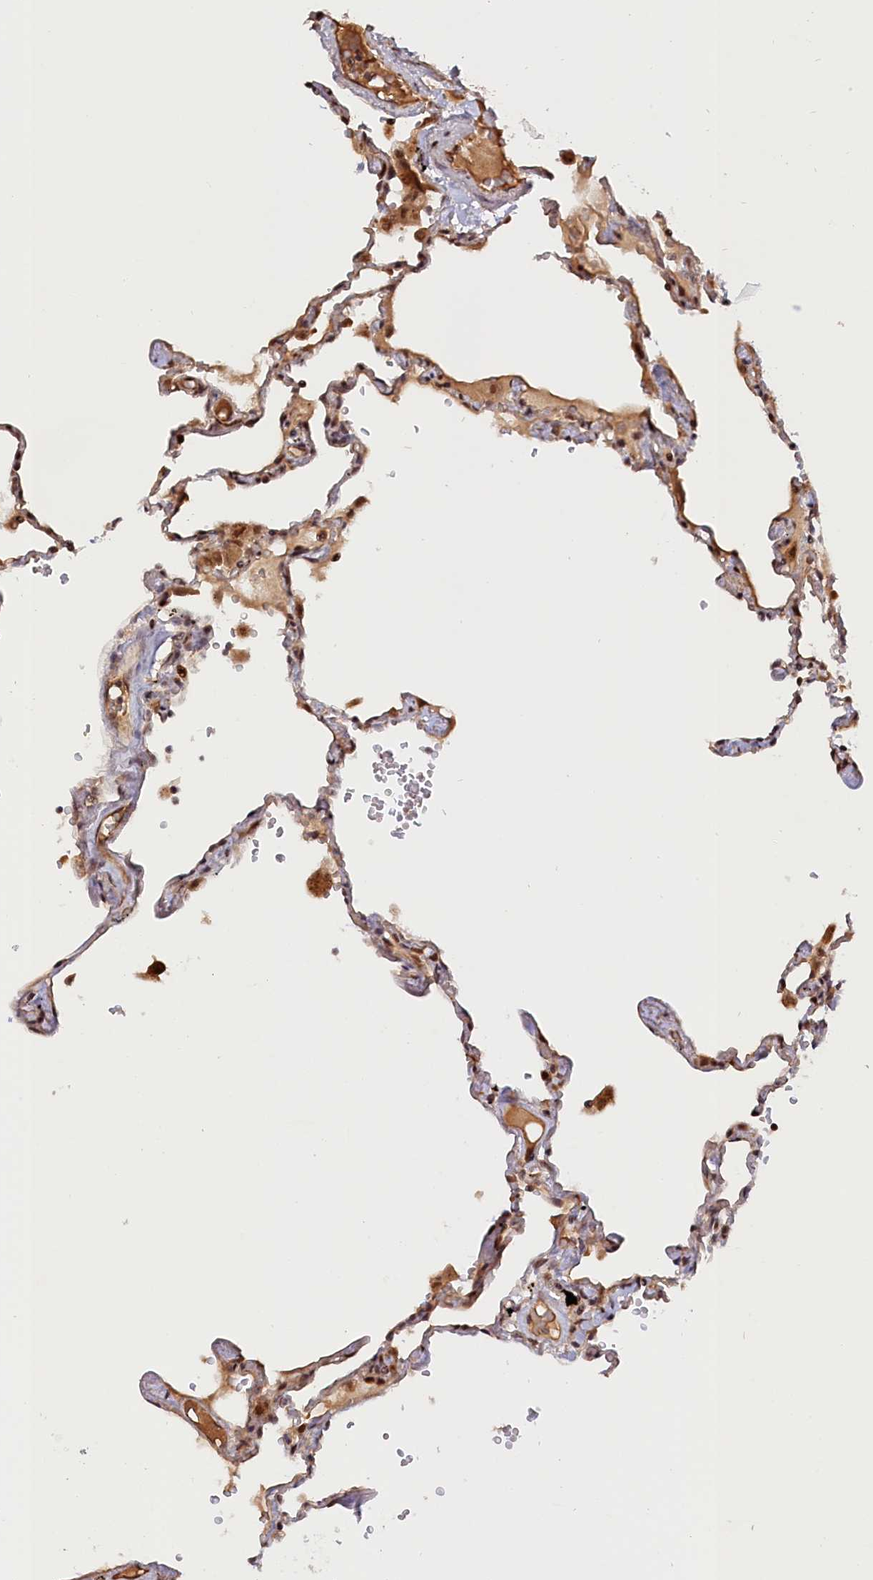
{"staining": {"intensity": "moderate", "quantity": "25%-75%", "location": "cytoplasmic/membranous,nuclear"}, "tissue": "lung", "cell_type": "Alveolar cells", "image_type": "normal", "snomed": [{"axis": "morphology", "description": "Normal tissue, NOS"}, {"axis": "topography", "description": "Lung"}], "caption": "Protein expression analysis of normal lung demonstrates moderate cytoplasmic/membranous,nuclear staining in approximately 25%-75% of alveolar cells.", "gene": "ANKRD24", "patient": {"sex": "female", "age": 67}}